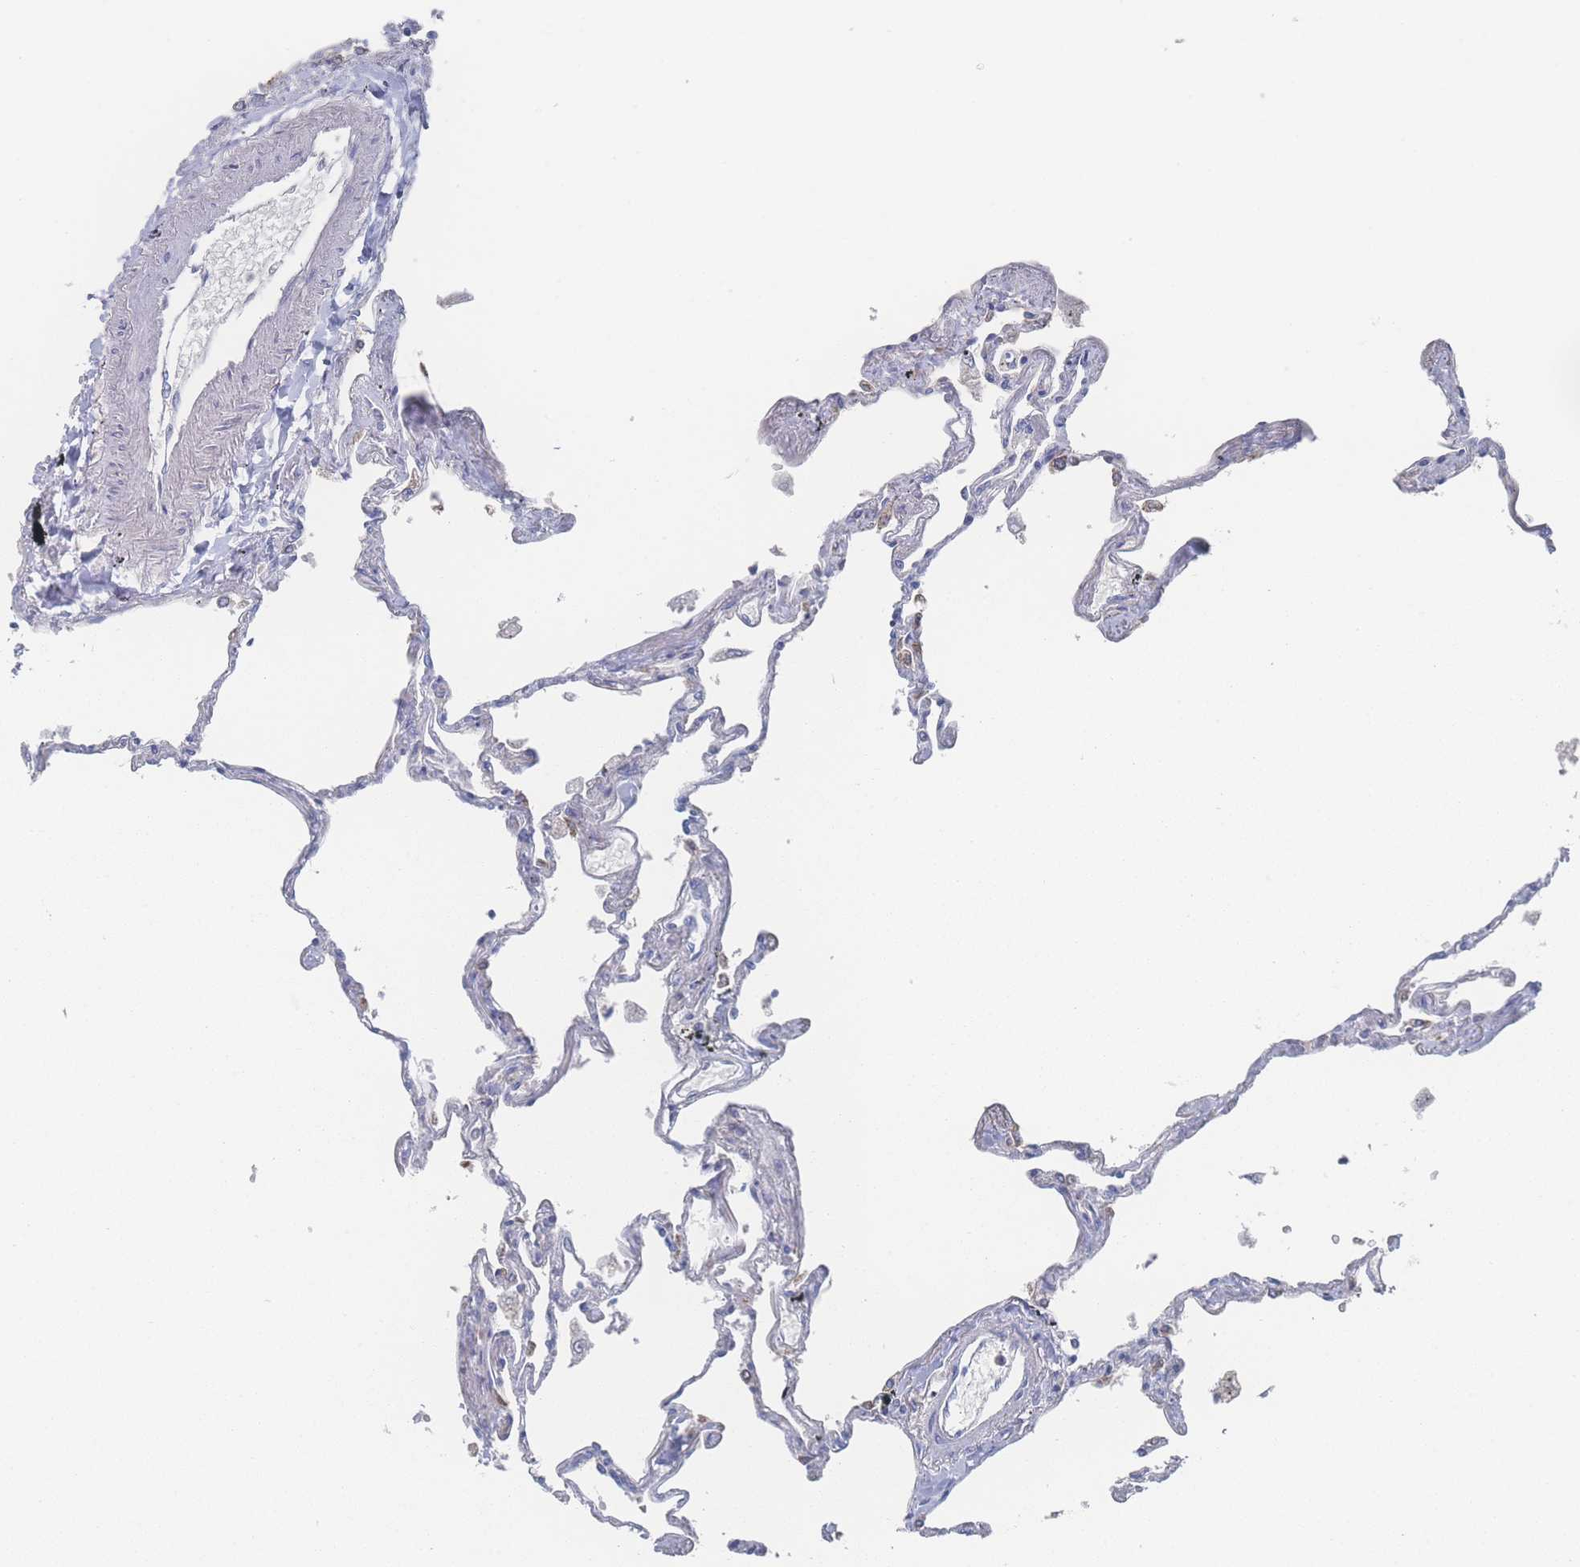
{"staining": {"intensity": "negative", "quantity": "none", "location": "none"}, "tissue": "lung", "cell_type": "Alveolar cells", "image_type": "normal", "snomed": [{"axis": "morphology", "description": "Normal tissue, NOS"}, {"axis": "topography", "description": "Lung"}], "caption": "The histopathology image displays no staining of alveolar cells in benign lung.", "gene": "NBEAL1", "patient": {"sex": "female", "age": 67}}